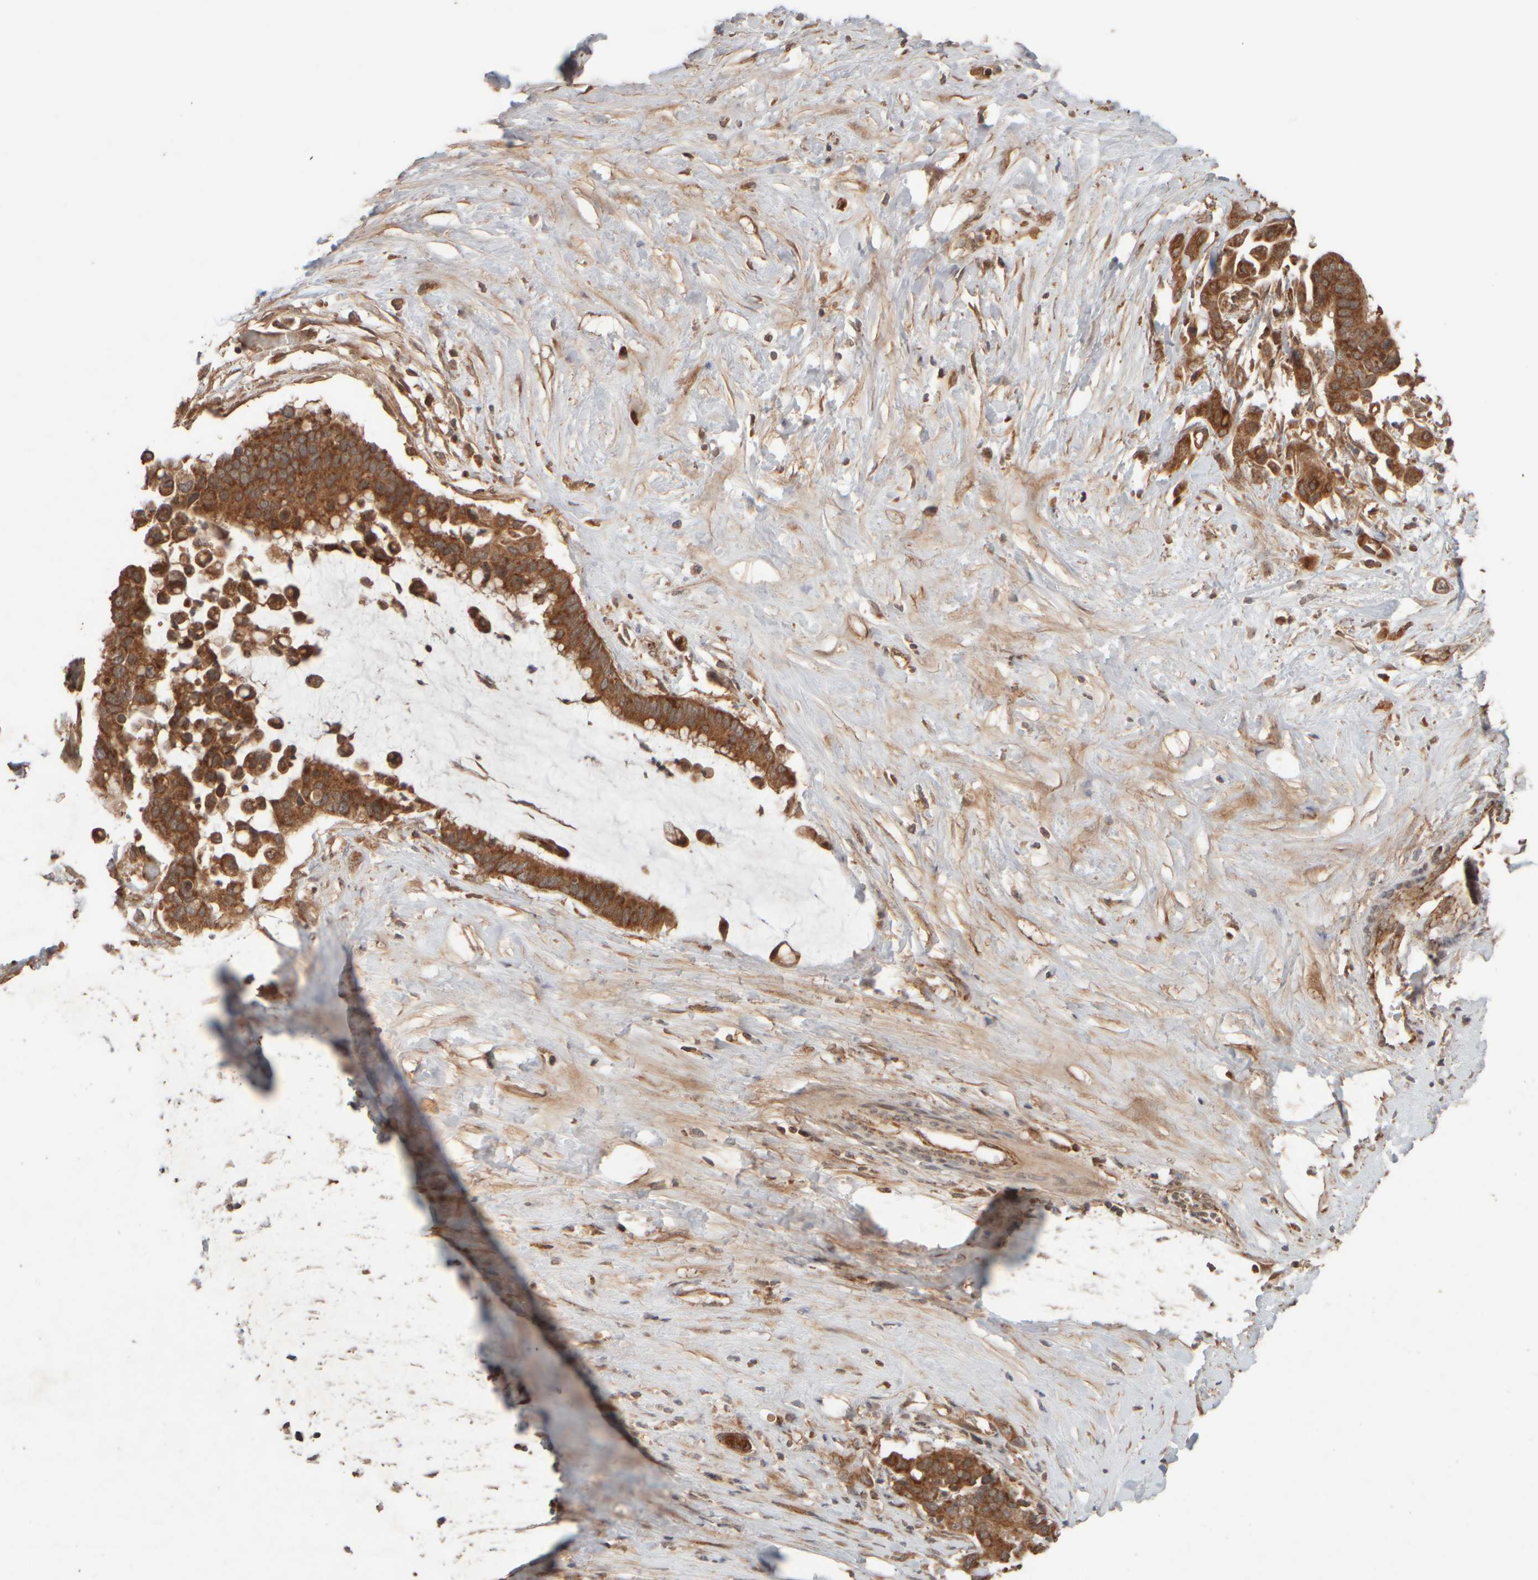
{"staining": {"intensity": "strong", "quantity": ">75%", "location": "cytoplasmic/membranous"}, "tissue": "pancreatic cancer", "cell_type": "Tumor cells", "image_type": "cancer", "snomed": [{"axis": "morphology", "description": "Adenocarcinoma, NOS"}, {"axis": "topography", "description": "Pancreas"}], "caption": "Immunohistochemical staining of human pancreatic adenocarcinoma exhibits high levels of strong cytoplasmic/membranous protein positivity in about >75% of tumor cells.", "gene": "EIF2B3", "patient": {"sex": "male", "age": 41}}